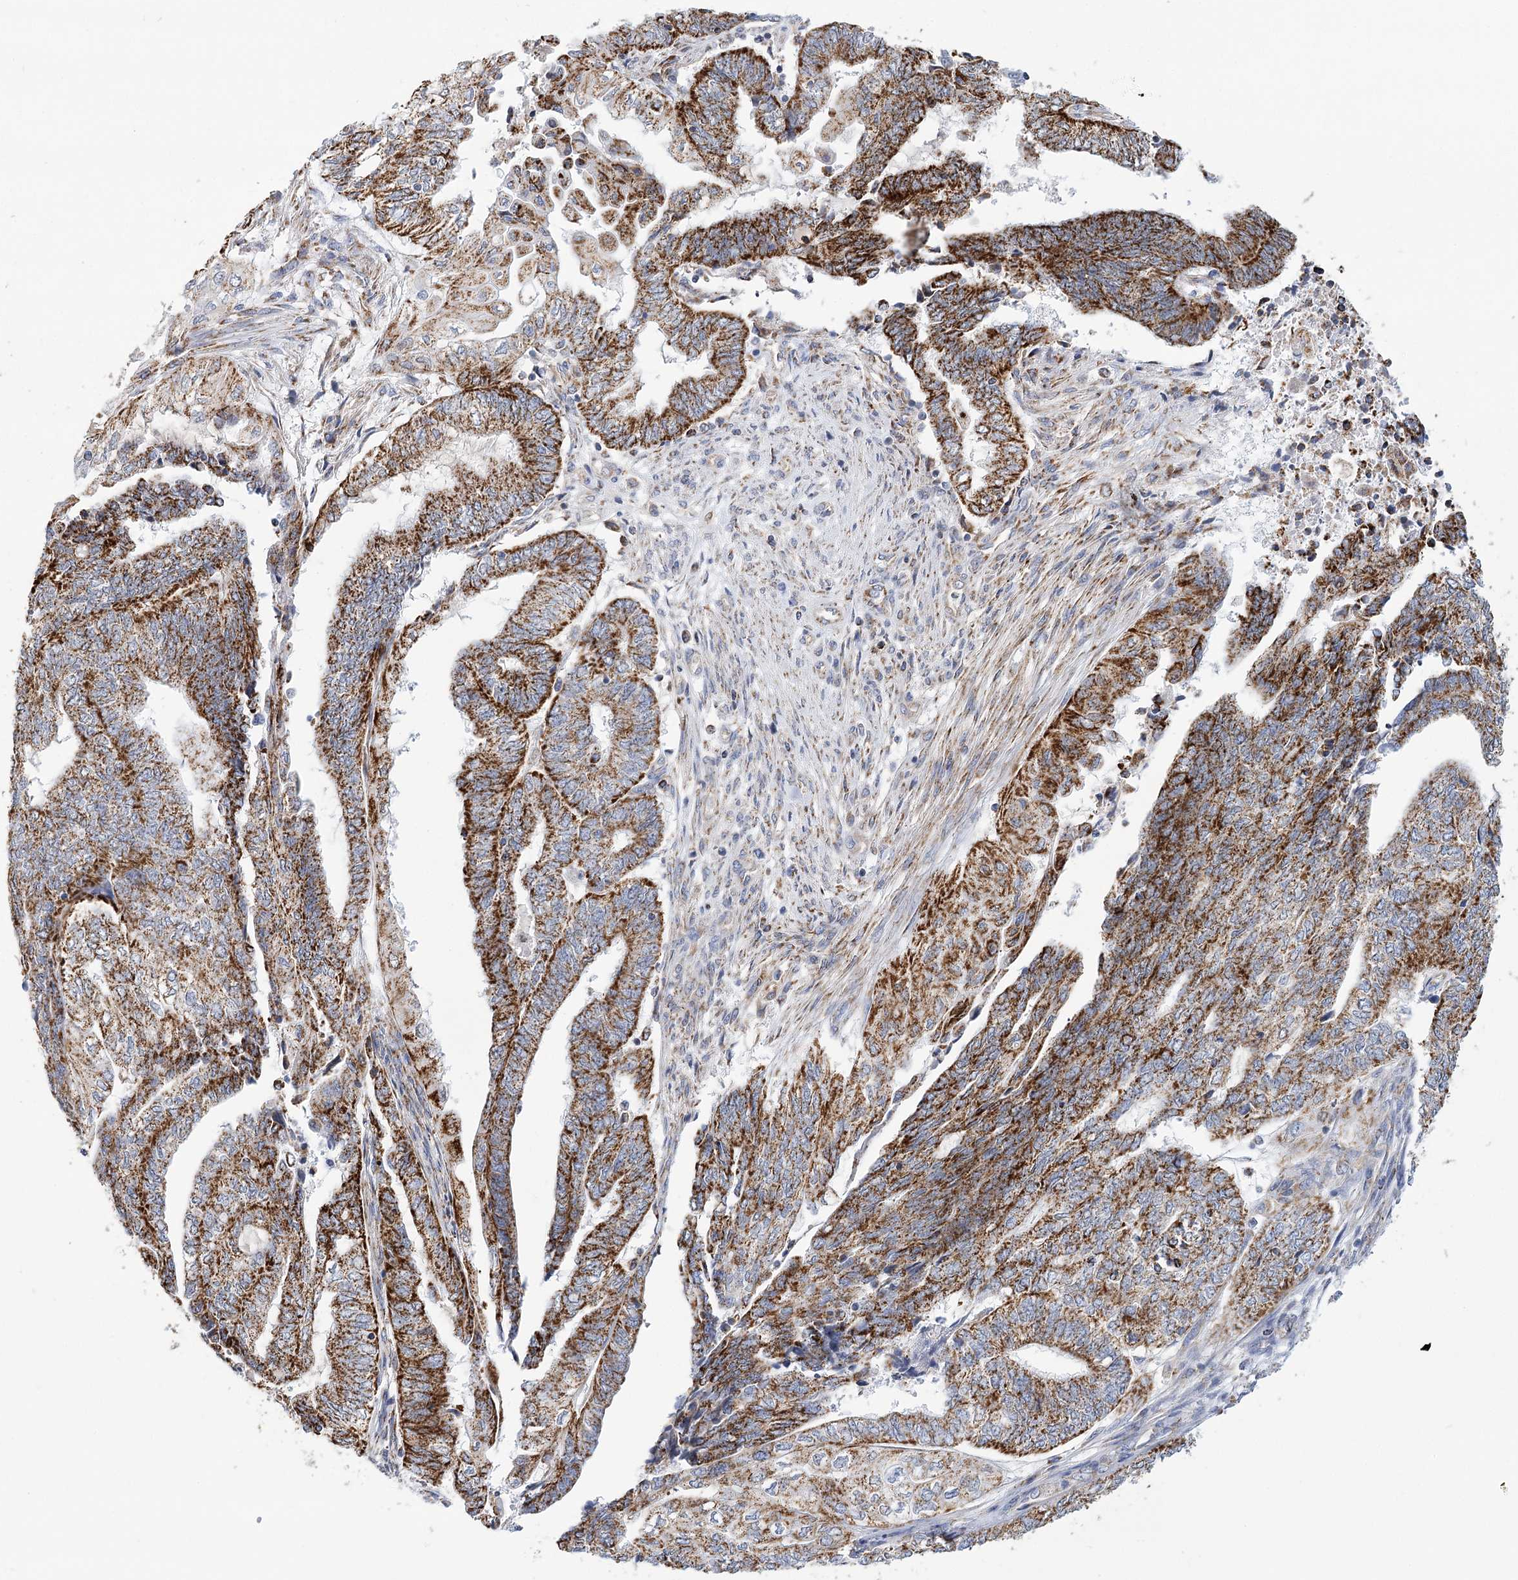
{"staining": {"intensity": "strong", "quantity": ">75%", "location": "cytoplasmic/membranous"}, "tissue": "endometrial cancer", "cell_type": "Tumor cells", "image_type": "cancer", "snomed": [{"axis": "morphology", "description": "Adenocarcinoma, NOS"}, {"axis": "topography", "description": "Uterus"}, {"axis": "topography", "description": "Endometrium"}], "caption": "A photomicrograph of endometrial adenocarcinoma stained for a protein reveals strong cytoplasmic/membranous brown staining in tumor cells. (DAB (3,3'-diaminobenzidine) = brown stain, brightfield microscopy at high magnification).", "gene": "LSS", "patient": {"sex": "female", "age": 70}}